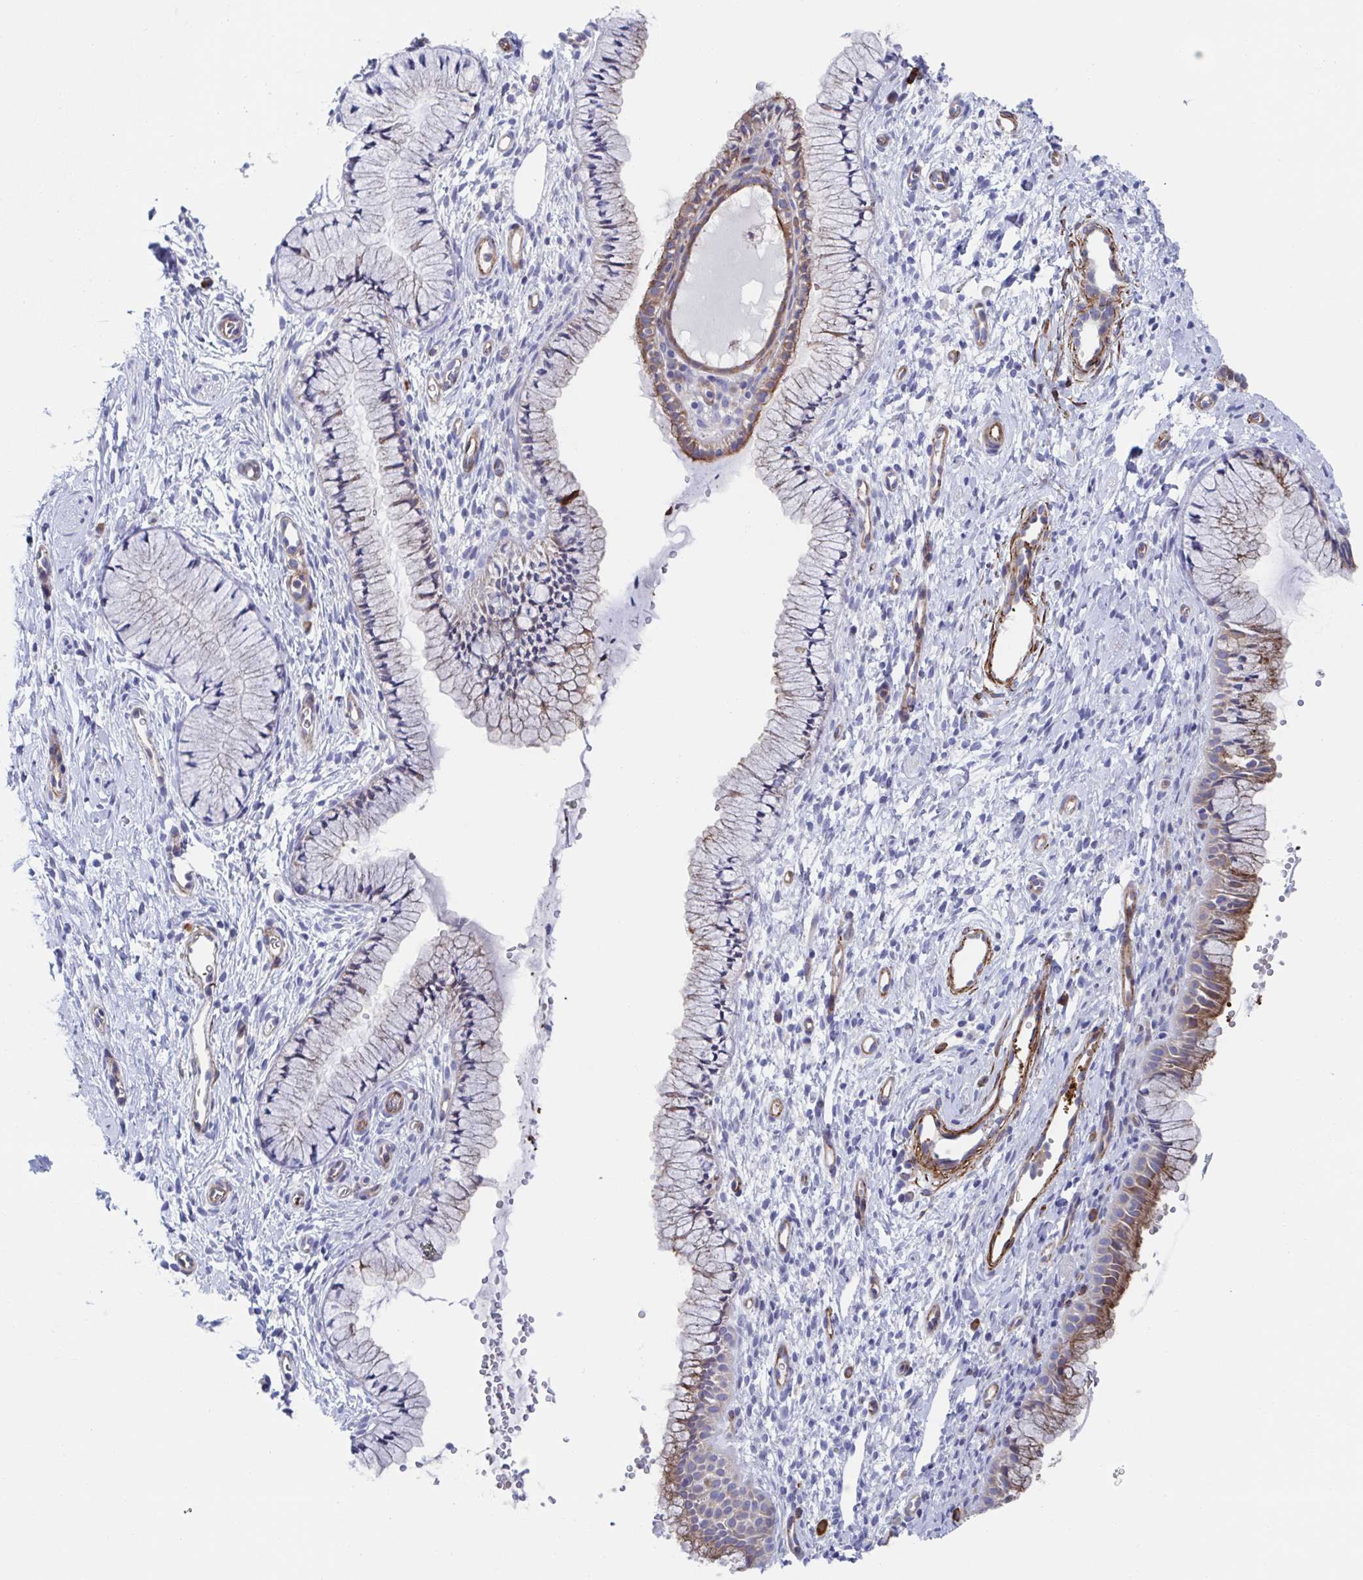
{"staining": {"intensity": "moderate", "quantity": "<25%", "location": "cytoplasmic/membranous"}, "tissue": "cervix", "cell_type": "Glandular cells", "image_type": "normal", "snomed": [{"axis": "morphology", "description": "Normal tissue, NOS"}, {"axis": "topography", "description": "Cervix"}], "caption": "Glandular cells exhibit moderate cytoplasmic/membranous expression in approximately <25% of cells in normal cervix.", "gene": "KLC3", "patient": {"sex": "female", "age": 36}}